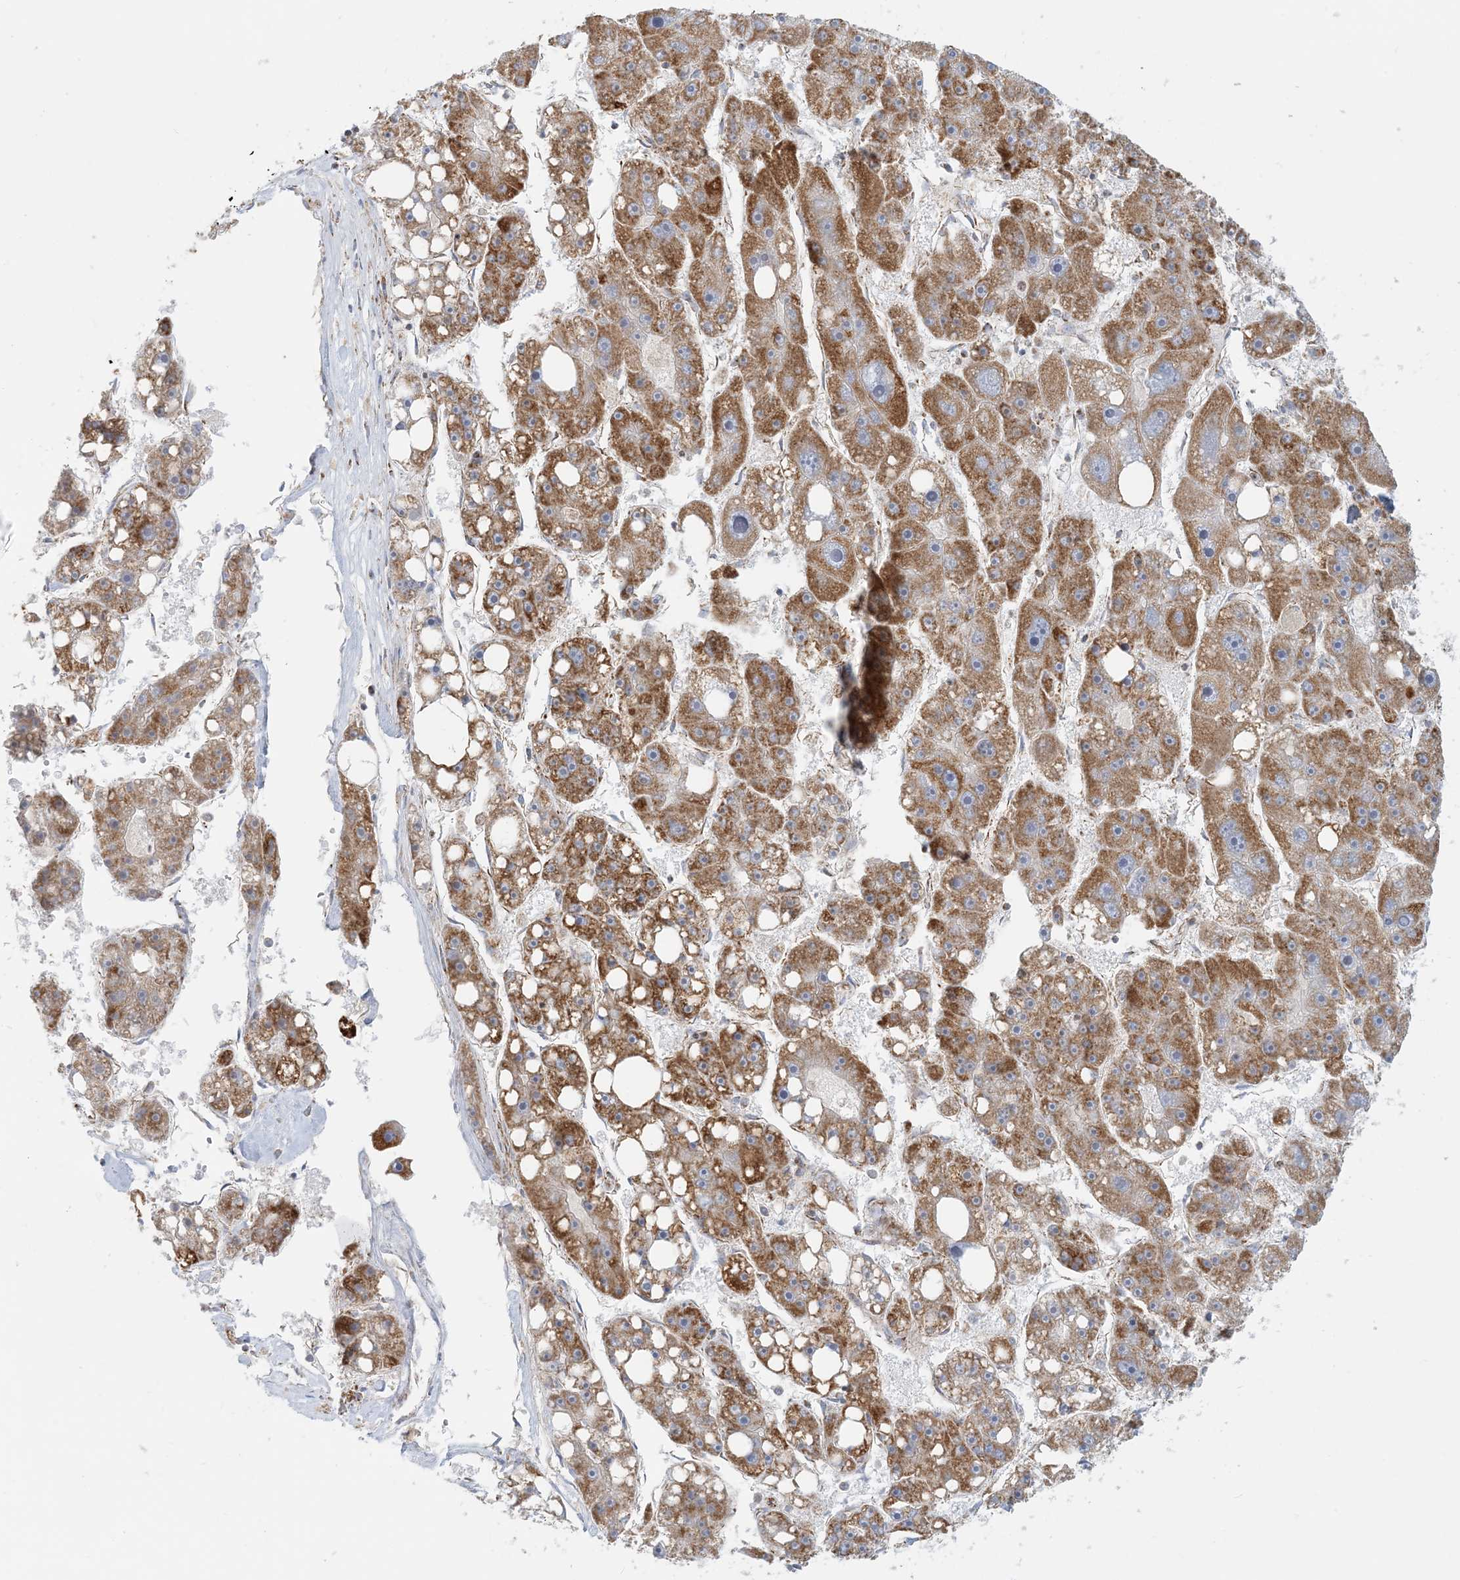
{"staining": {"intensity": "moderate", "quantity": ">75%", "location": "cytoplasmic/membranous"}, "tissue": "liver cancer", "cell_type": "Tumor cells", "image_type": "cancer", "snomed": [{"axis": "morphology", "description": "Carcinoma, Hepatocellular, NOS"}, {"axis": "topography", "description": "Liver"}], "caption": "This image exhibits hepatocellular carcinoma (liver) stained with IHC to label a protein in brown. The cytoplasmic/membranous of tumor cells show moderate positivity for the protein. Nuclei are counter-stained blue.", "gene": "COA3", "patient": {"sex": "female", "age": 61}}